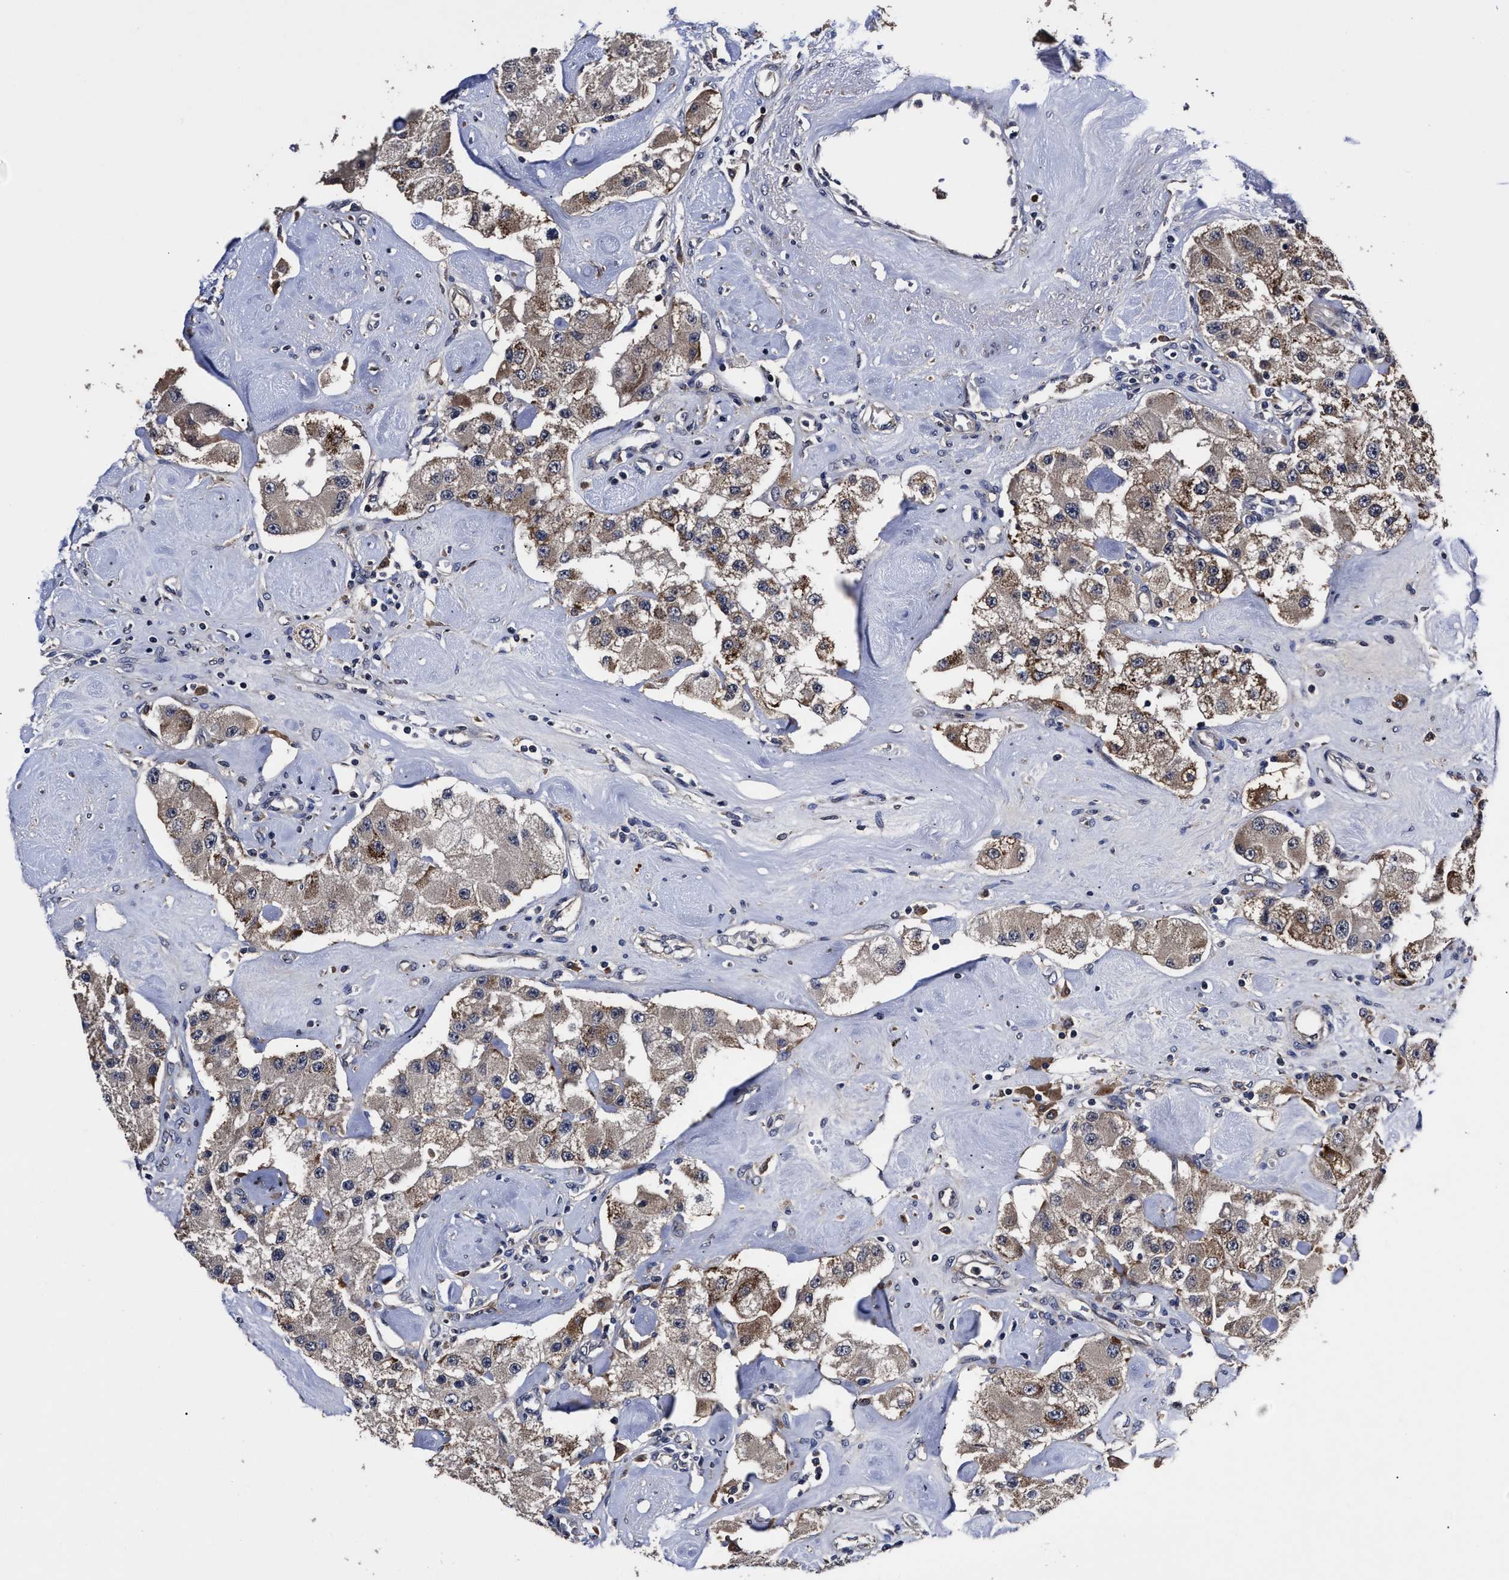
{"staining": {"intensity": "moderate", "quantity": "25%-75%", "location": "cytoplasmic/membranous"}, "tissue": "carcinoid", "cell_type": "Tumor cells", "image_type": "cancer", "snomed": [{"axis": "morphology", "description": "Carcinoid, malignant, NOS"}, {"axis": "topography", "description": "Pancreas"}], "caption": "Tumor cells display medium levels of moderate cytoplasmic/membranous positivity in approximately 25%-75% of cells in malignant carcinoid.", "gene": "SOCS5", "patient": {"sex": "male", "age": 41}}